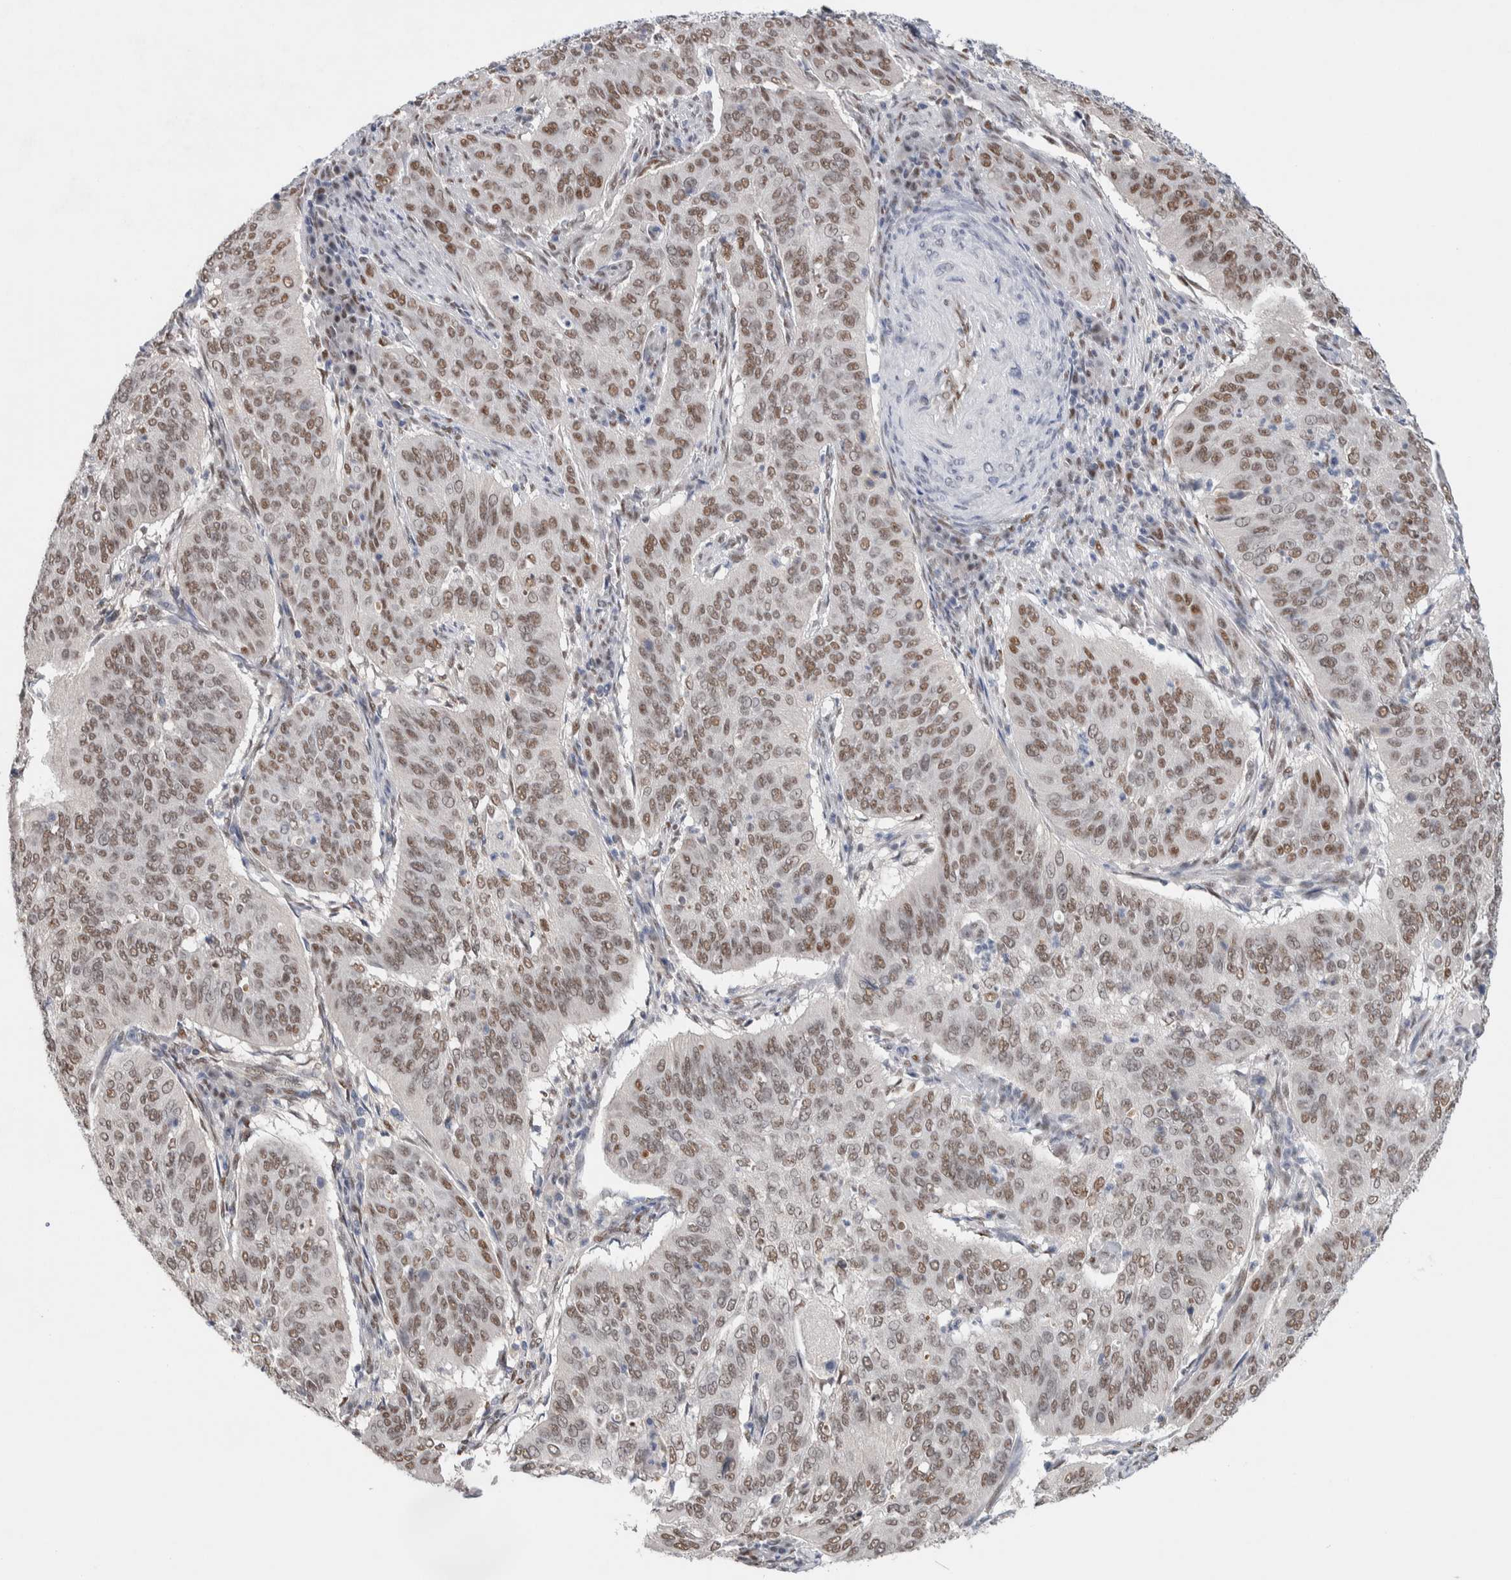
{"staining": {"intensity": "moderate", "quantity": ">75%", "location": "nuclear"}, "tissue": "cervical cancer", "cell_type": "Tumor cells", "image_type": "cancer", "snomed": [{"axis": "morphology", "description": "Normal tissue, NOS"}, {"axis": "morphology", "description": "Squamous cell carcinoma, NOS"}, {"axis": "topography", "description": "Cervix"}], "caption": "This is a photomicrograph of immunohistochemistry (IHC) staining of cervical cancer (squamous cell carcinoma), which shows moderate positivity in the nuclear of tumor cells.", "gene": "PRMT1", "patient": {"sex": "female", "age": 39}}